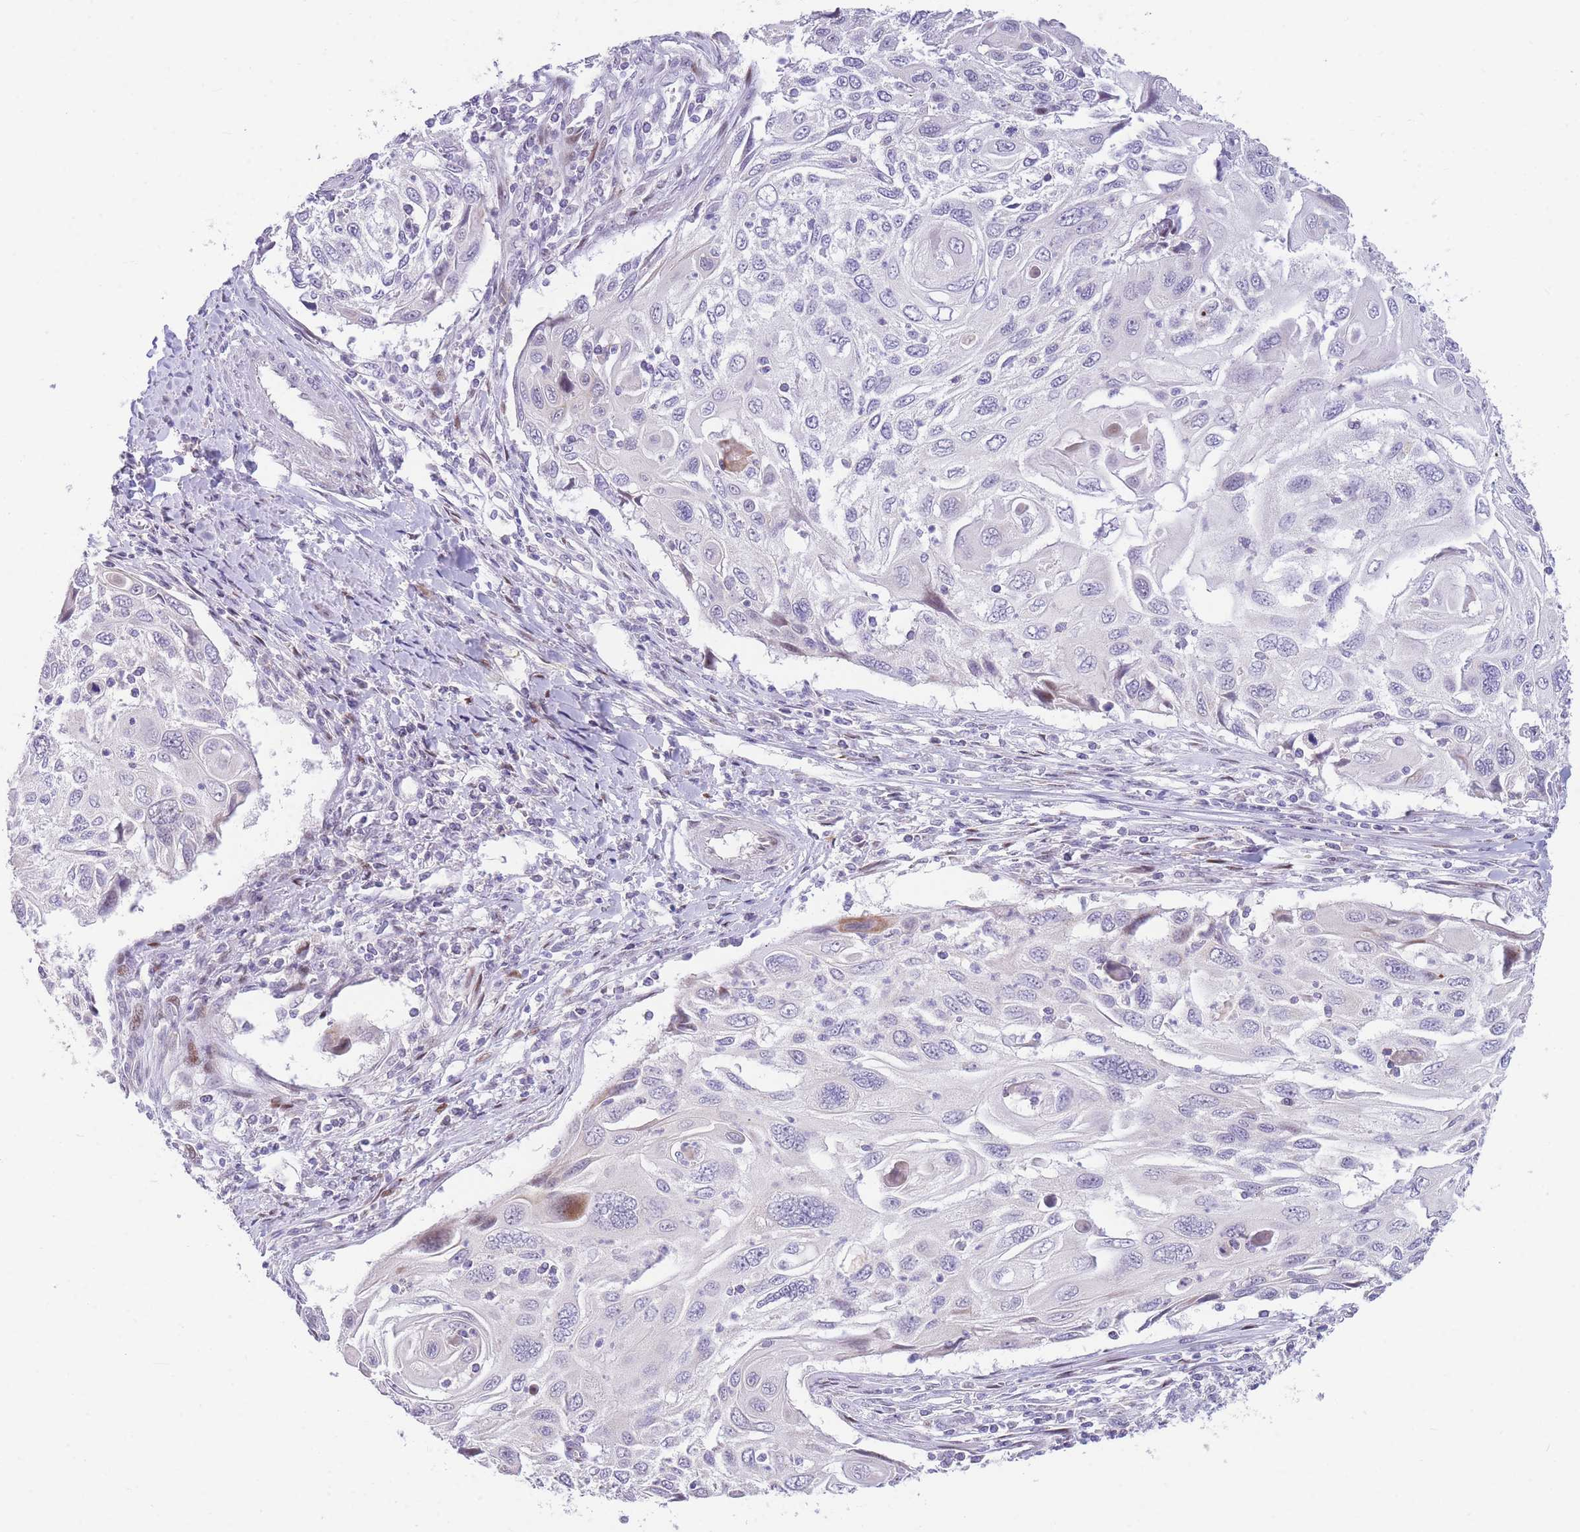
{"staining": {"intensity": "negative", "quantity": "none", "location": "none"}, "tissue": "cervical cancer", "cell_type": "Tumor cells", "image_type": "cancer", "snomed": [{"axis": "morphology", "description": "Squamous cell carcinoma, NOS"}, {"axis": "topography", "description": "Cervix"}], "caption": "Protein analysis of squamous cell carcinoma (cervical) exhibits no significant expression in tumor cells.", "gene": "SHCBP1", "patient": {"sex": "female", "age": 70}}